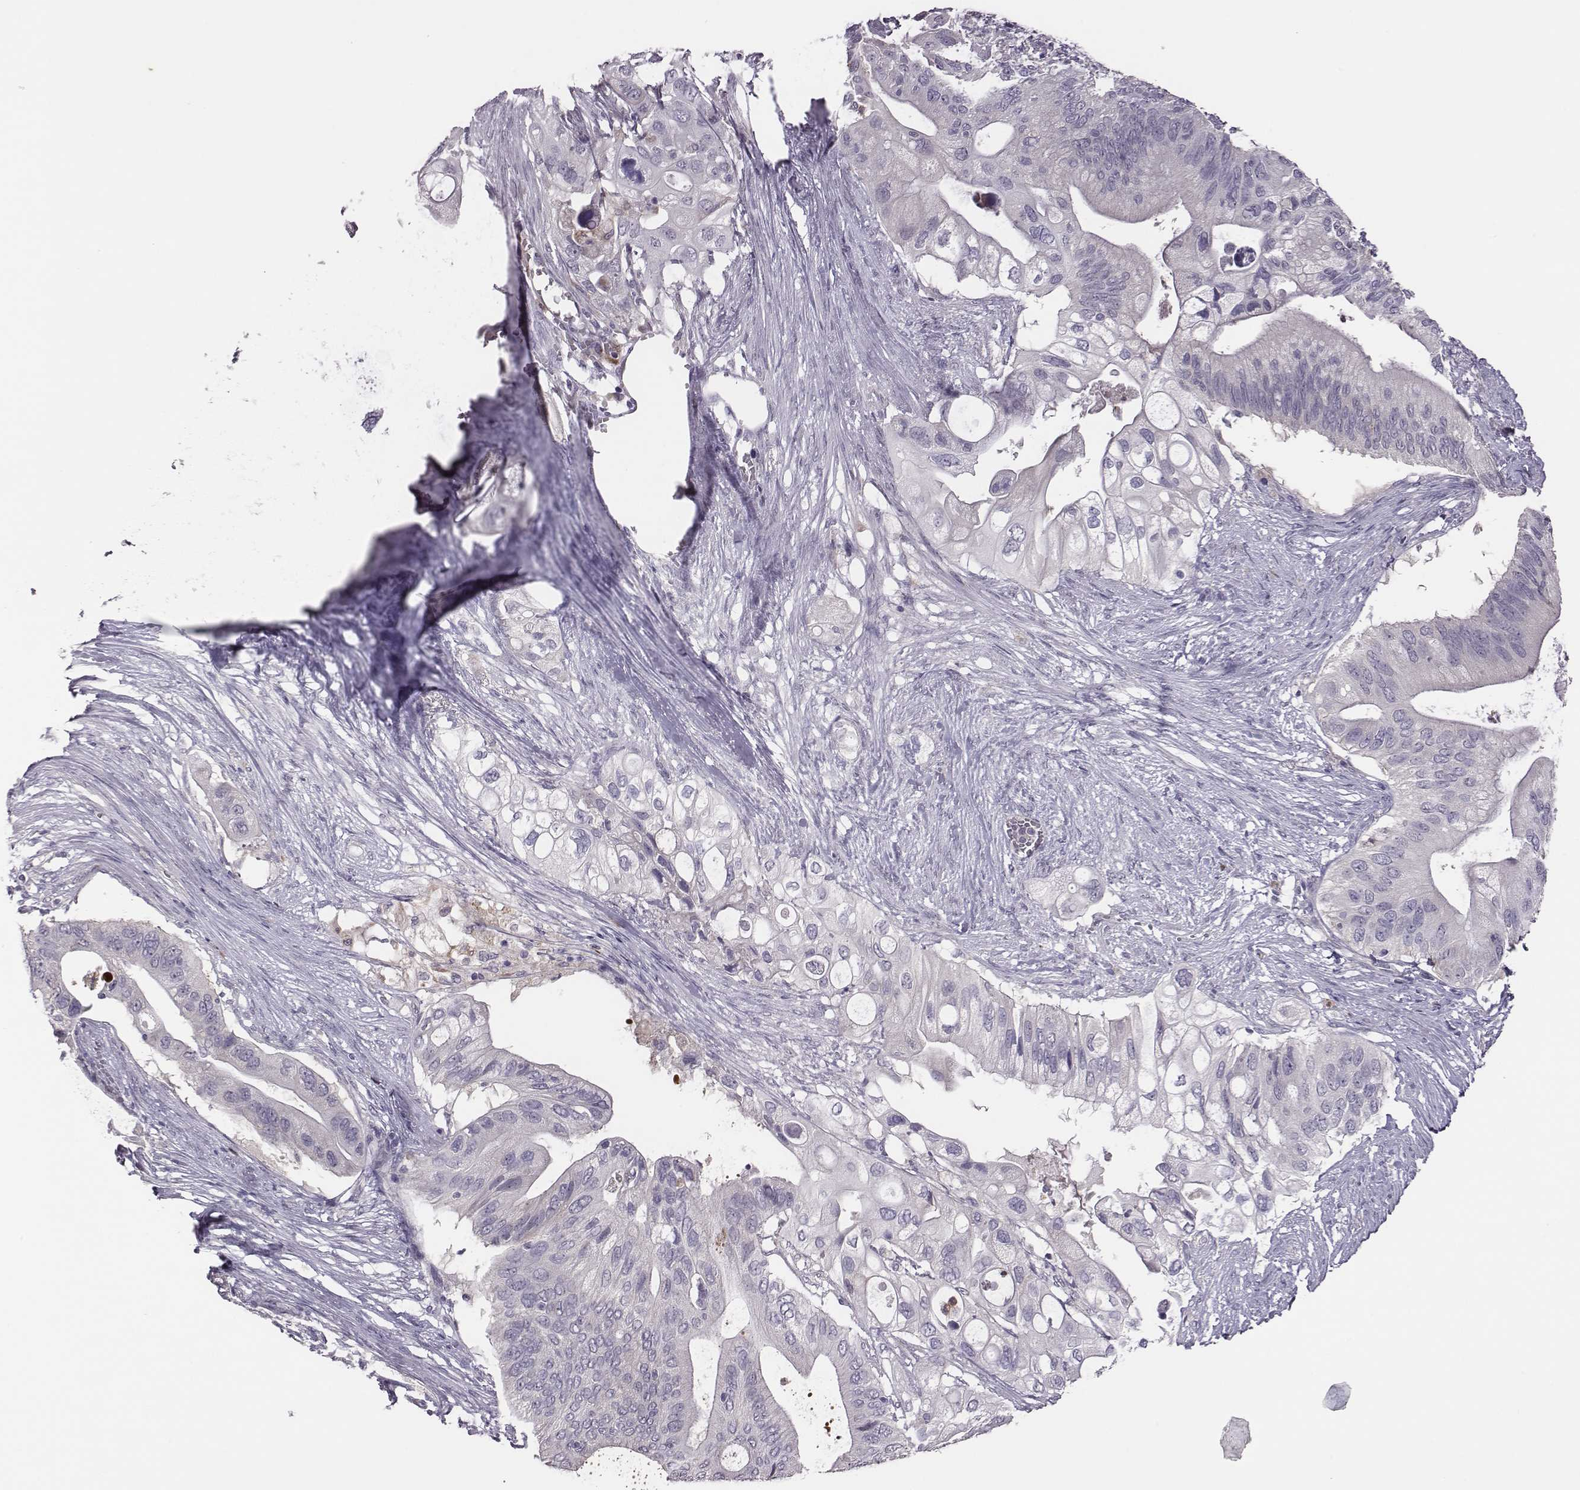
{"staining": {"intensity": "negative", "quantity": "none", "location": "none"}, "tissue": "pancreatic cancer", "cell_type": "Tumor cells", "image_type": "cancer", "snomed": [{"axis": "morphology", "description": "Adenocarcinoma, NOS"}, {"axis": "topography", "description": "Pancreas"}], "caption": "Adenocarcinoma (pancreatic) was stained to show a protein in brown. There is no significant staining in tumor cells.", "gene": "KMO", "patient": {"sex": "female", "age": 72}}